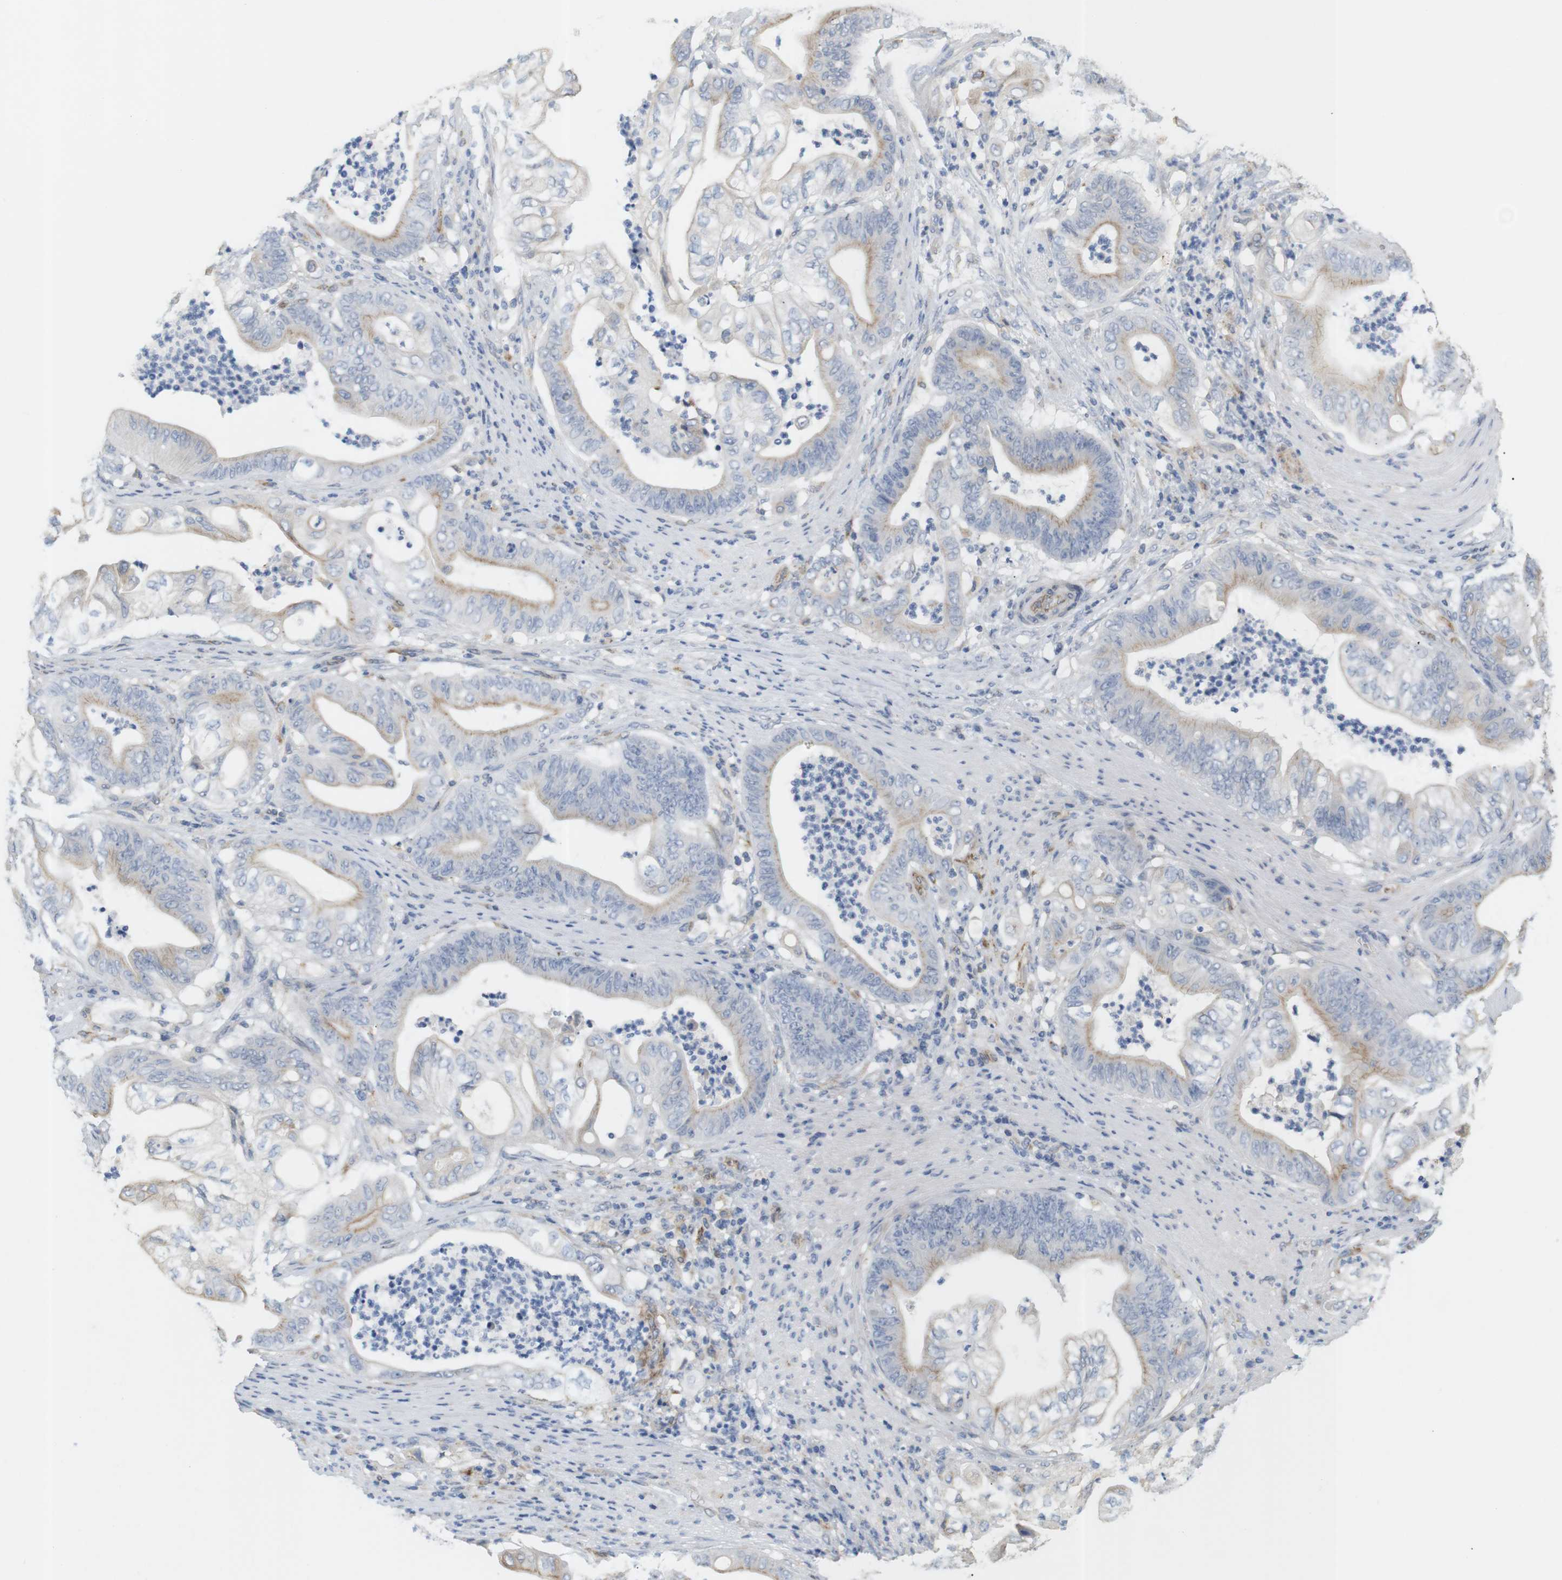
{"staining": {"intensity": "weak", "quantity": "25%-75%", "location": "cytoplasmic/membranous"}, "tissue": "stomach cancer", "cell_type": "Tumor cells", "image_type": "cancer", "snomed": [{"axis": "morphology", "description": "Adenocarcinoma, NOS"}, {"axis": "topography", "description": "Stomach"}], "caption": "Brown immunohistochemical staining in human stomach cancer (adenocarcinoma) demonstrates weak cytoplasmic/membranous expression in about 25%-75% of tumor cells. (Stains: DAB in brown, nuclei in blue, Microscopy: brightfield microscopy at high magnification).", "gene": "ITPR1", "patient": {"sex": "female", "age": 73}}